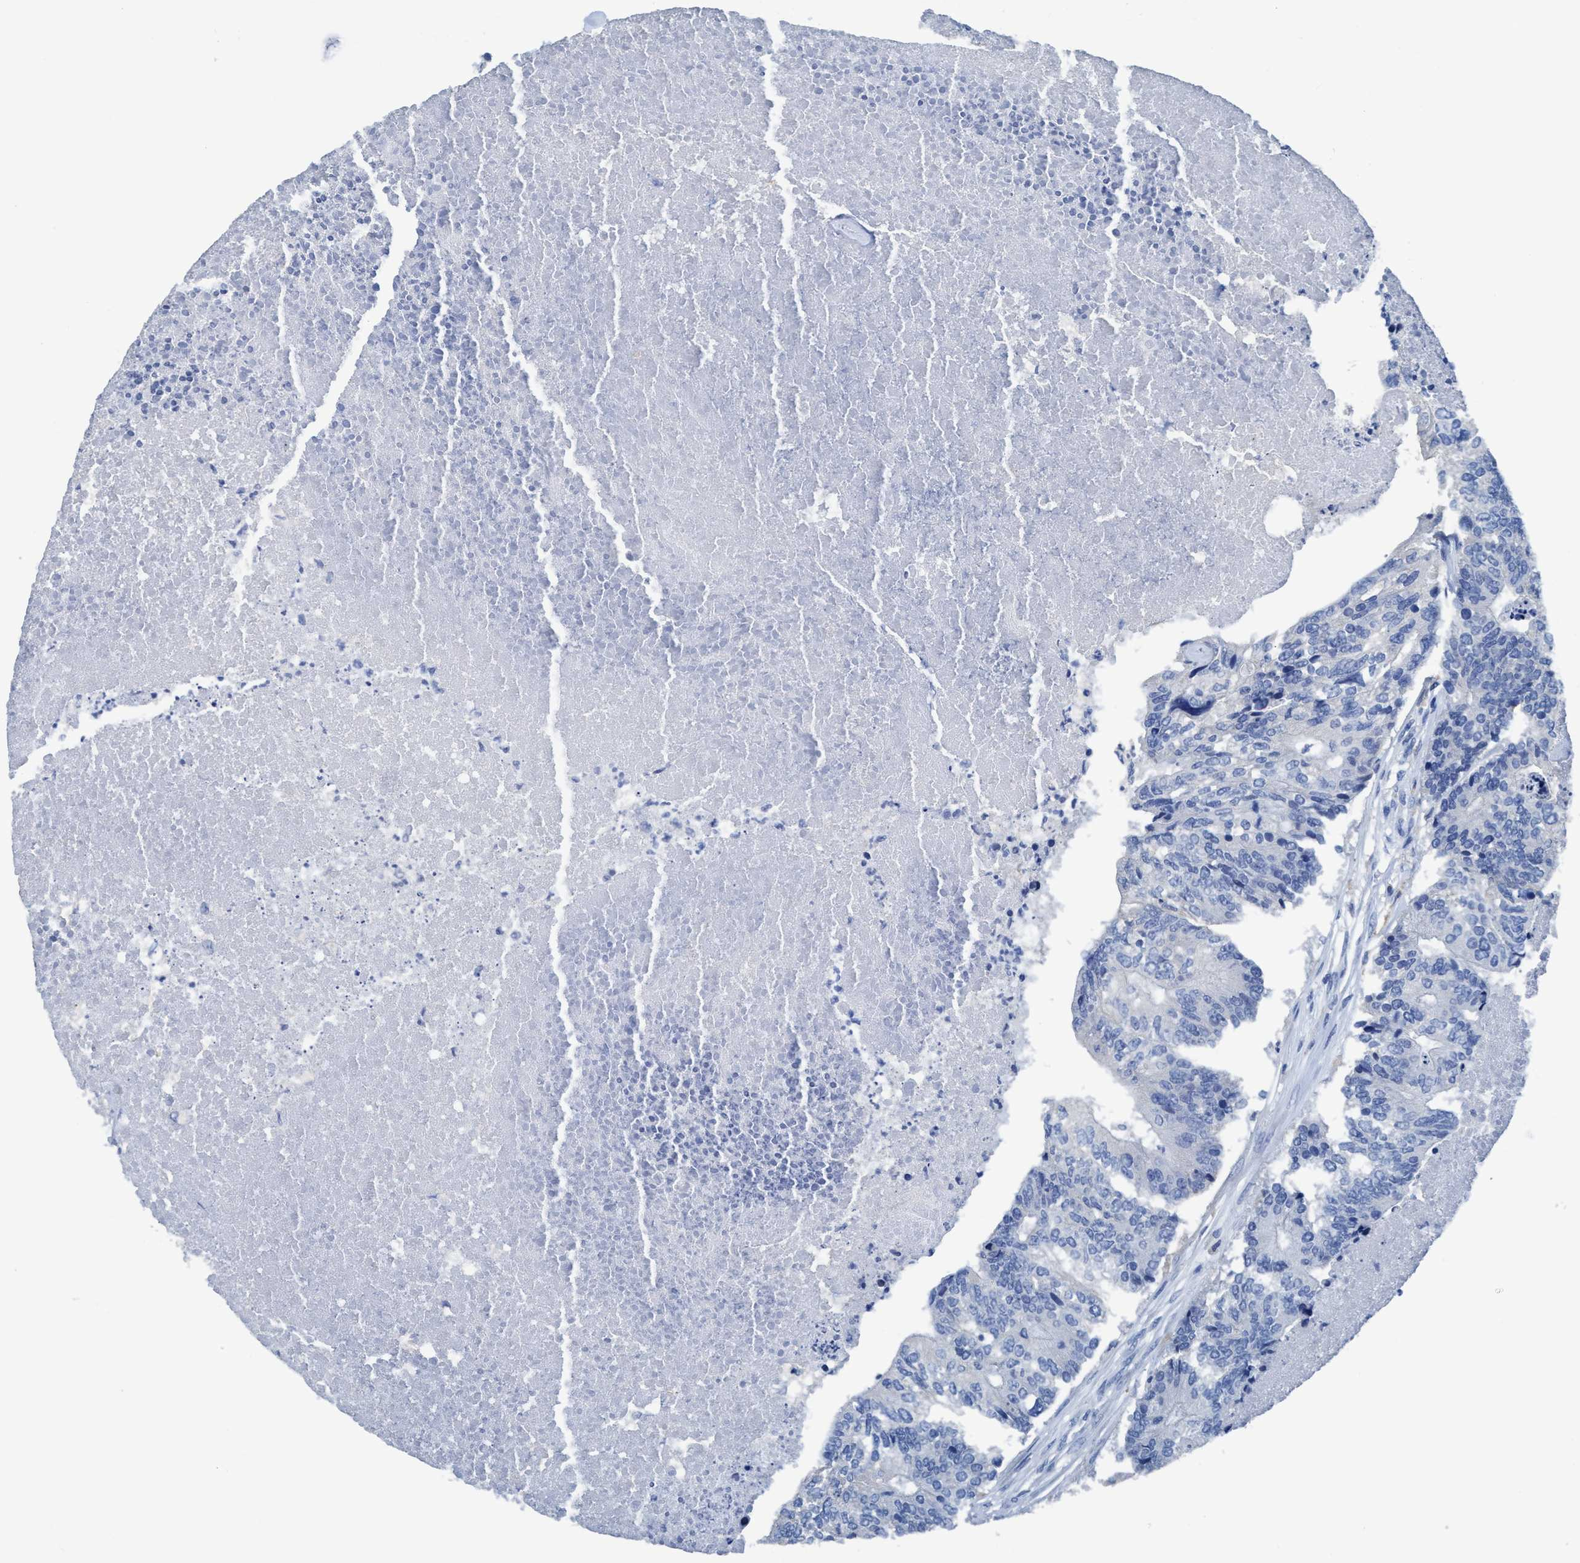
{"staining": {"intensity": "negative", "quantity": "none", "location": "none"}, "tissue": "colorectal cancer", "cell_type": "Tumor cells", "image_type": "cancer", "snomed": [{"axis": "morphology", "description": "Normal tissue, NOS"}, {"axis": "morphology", "description": "Adenocarcinoma, NOS"}, {"axis": "topography", "description": "Colon"}], "caption": "There is no significant expression in tumor cells of colorectal cancer (adenocarcinoma).", "gene": "DNAI1", "patient": {"sex": "male", "age": 56}}